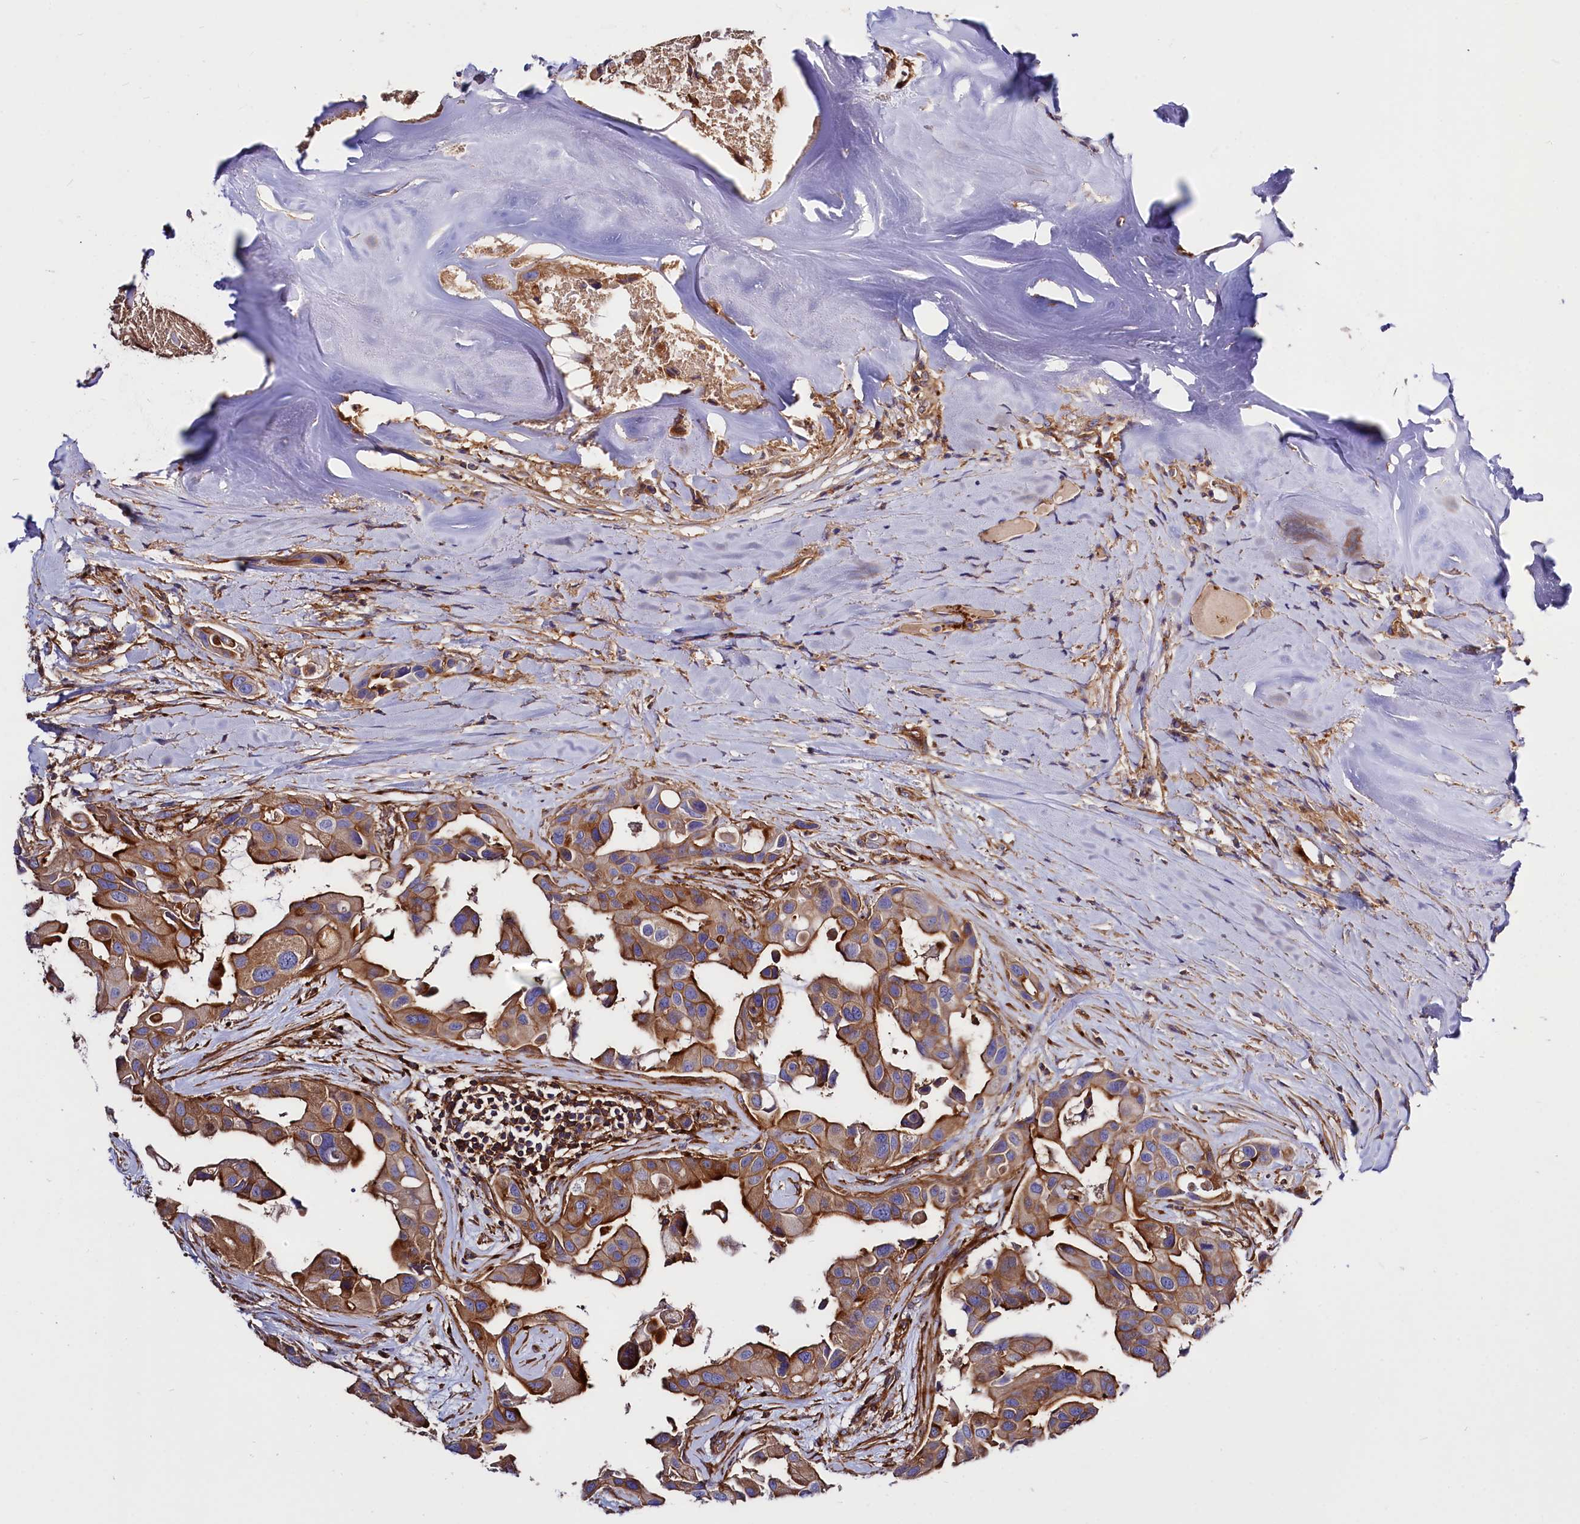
{"staining": {"intensity": "strong", "quantity": ">75%", "location": "cytoplasmic/membranous"}, "tissue": "head and neck cancer", "cell_type": "Tumor cells", "image_type": "cancer", "snomed": [{"axis": "morphology", "description": "Adenocarcinoma, NOS"}, {"axis": "morphology", "description": "Adenocarcinoma, metastatic, NOS"}, {"axis": "topography", "description": "Head-Neck"}], "caption": "There is high levels of strong cytoplasmic/membranous expression in tumor cells of metastatic adenocarcinoma (head and neck), as demonstrated by immunohistochemical staining (brown color).", "gene": "ANO6", "patient": {"sex": "male", "age": 75}}